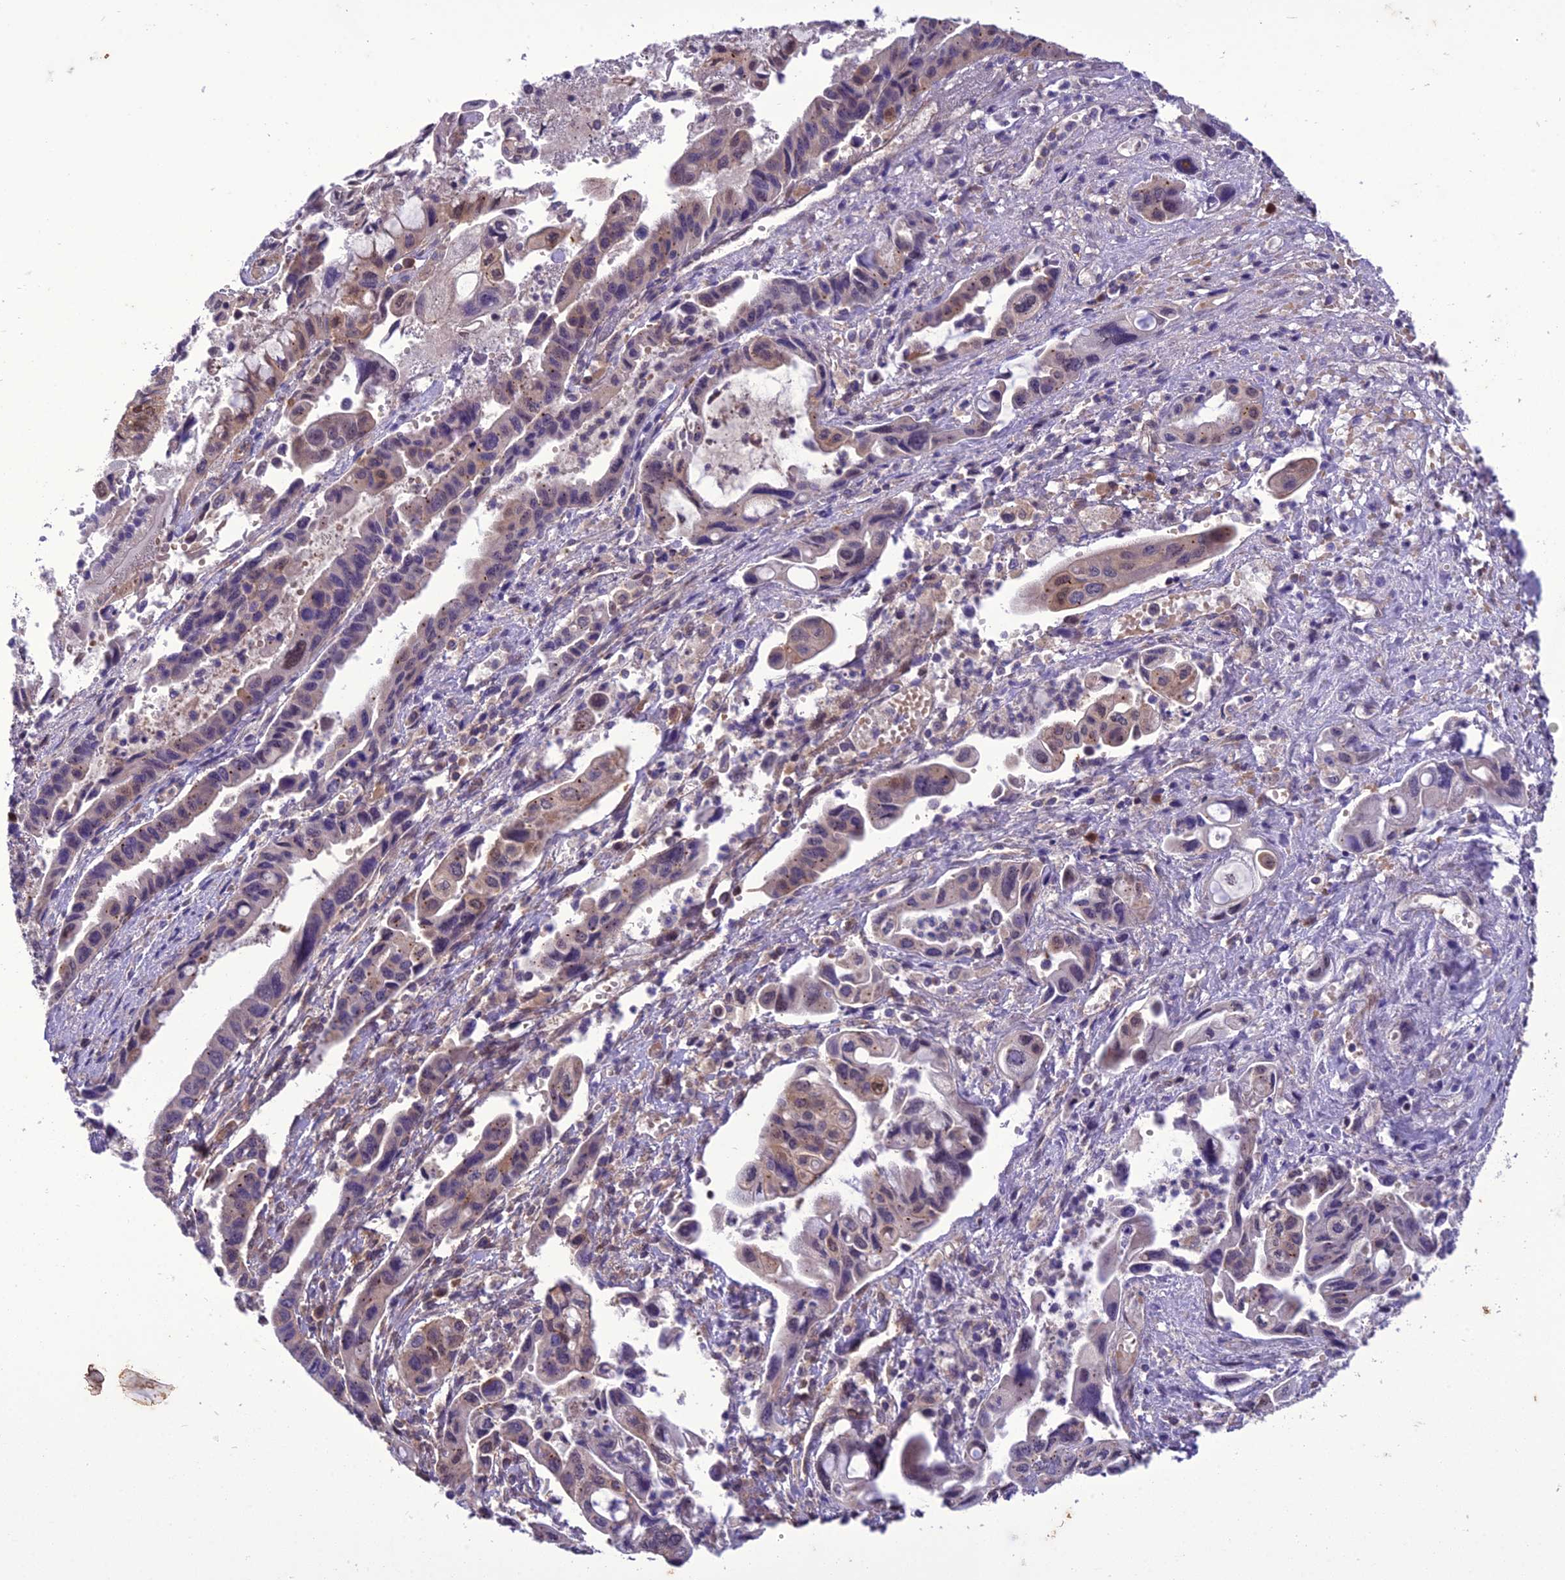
{"staining": {"intensity": "moderate", "quantity": "<25%", "location": "cytoplasmic/membranous,nuclear"}, "tissue": "pancreatic cancer", "cell_type": "Tumor cells", "image_type": "cancer", "snomed": [{"axis": "morphology", "description": "Adenocarcinoma, NOS"}, {"axis": "topography", "description": "Pancreas"}], "caption": "Tumor cells demonstrate moderate cytoplasmic/membranous and nuclear positivity in approximately <25% of cells in pancreatic cancer (adenocarcinoma). (Stains: DAB (3,3'-diaminobenzidine) in brown, nuclei in blue, Microscopy: brightfield microscopy at high magnification).", "gene": "BORCS6", "patient": {"sex": "female", "age": 50}}